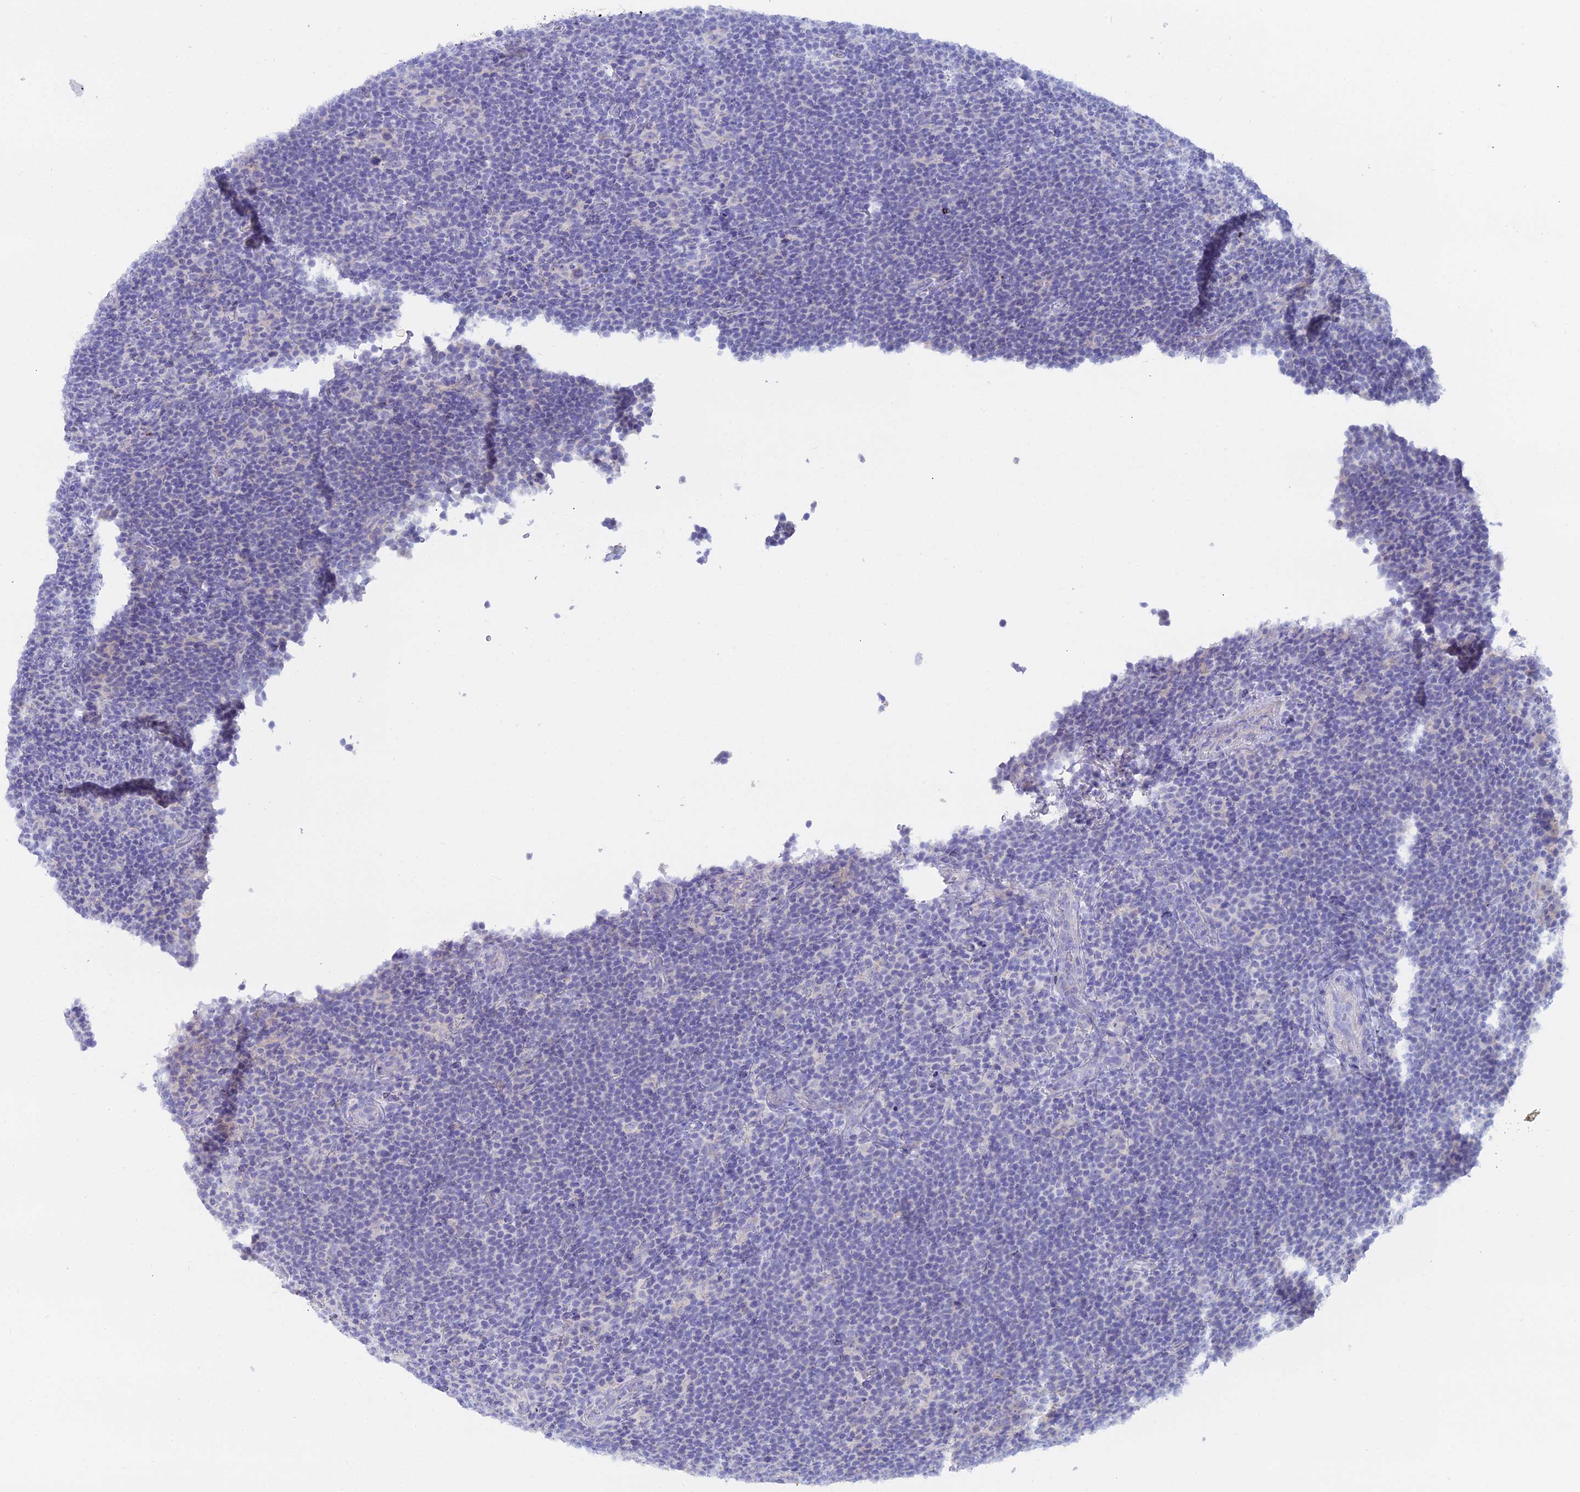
{"staining": {"intensity": "negative", "quantity": "none", "location": "none"}, "tissue": "lymphoma", "cell_type": "Tumor cells", "image_type": "cancer", "snomed": [{"axis": "morphology", "description": "Hodgkin's disease, NOS"}, {"axis": "topography", "description": "Lymph node"}], "caption": "IHC micrograph of neoplastic tissue: Hodgkin's disease stained with DAB shows no significant protein expression in tumor cells. (Immunohistochemistry (ihc), brightfield microscopy, high magnification).", "gene": "DHX34", "patient": {"sex": "female", "age": 57}}